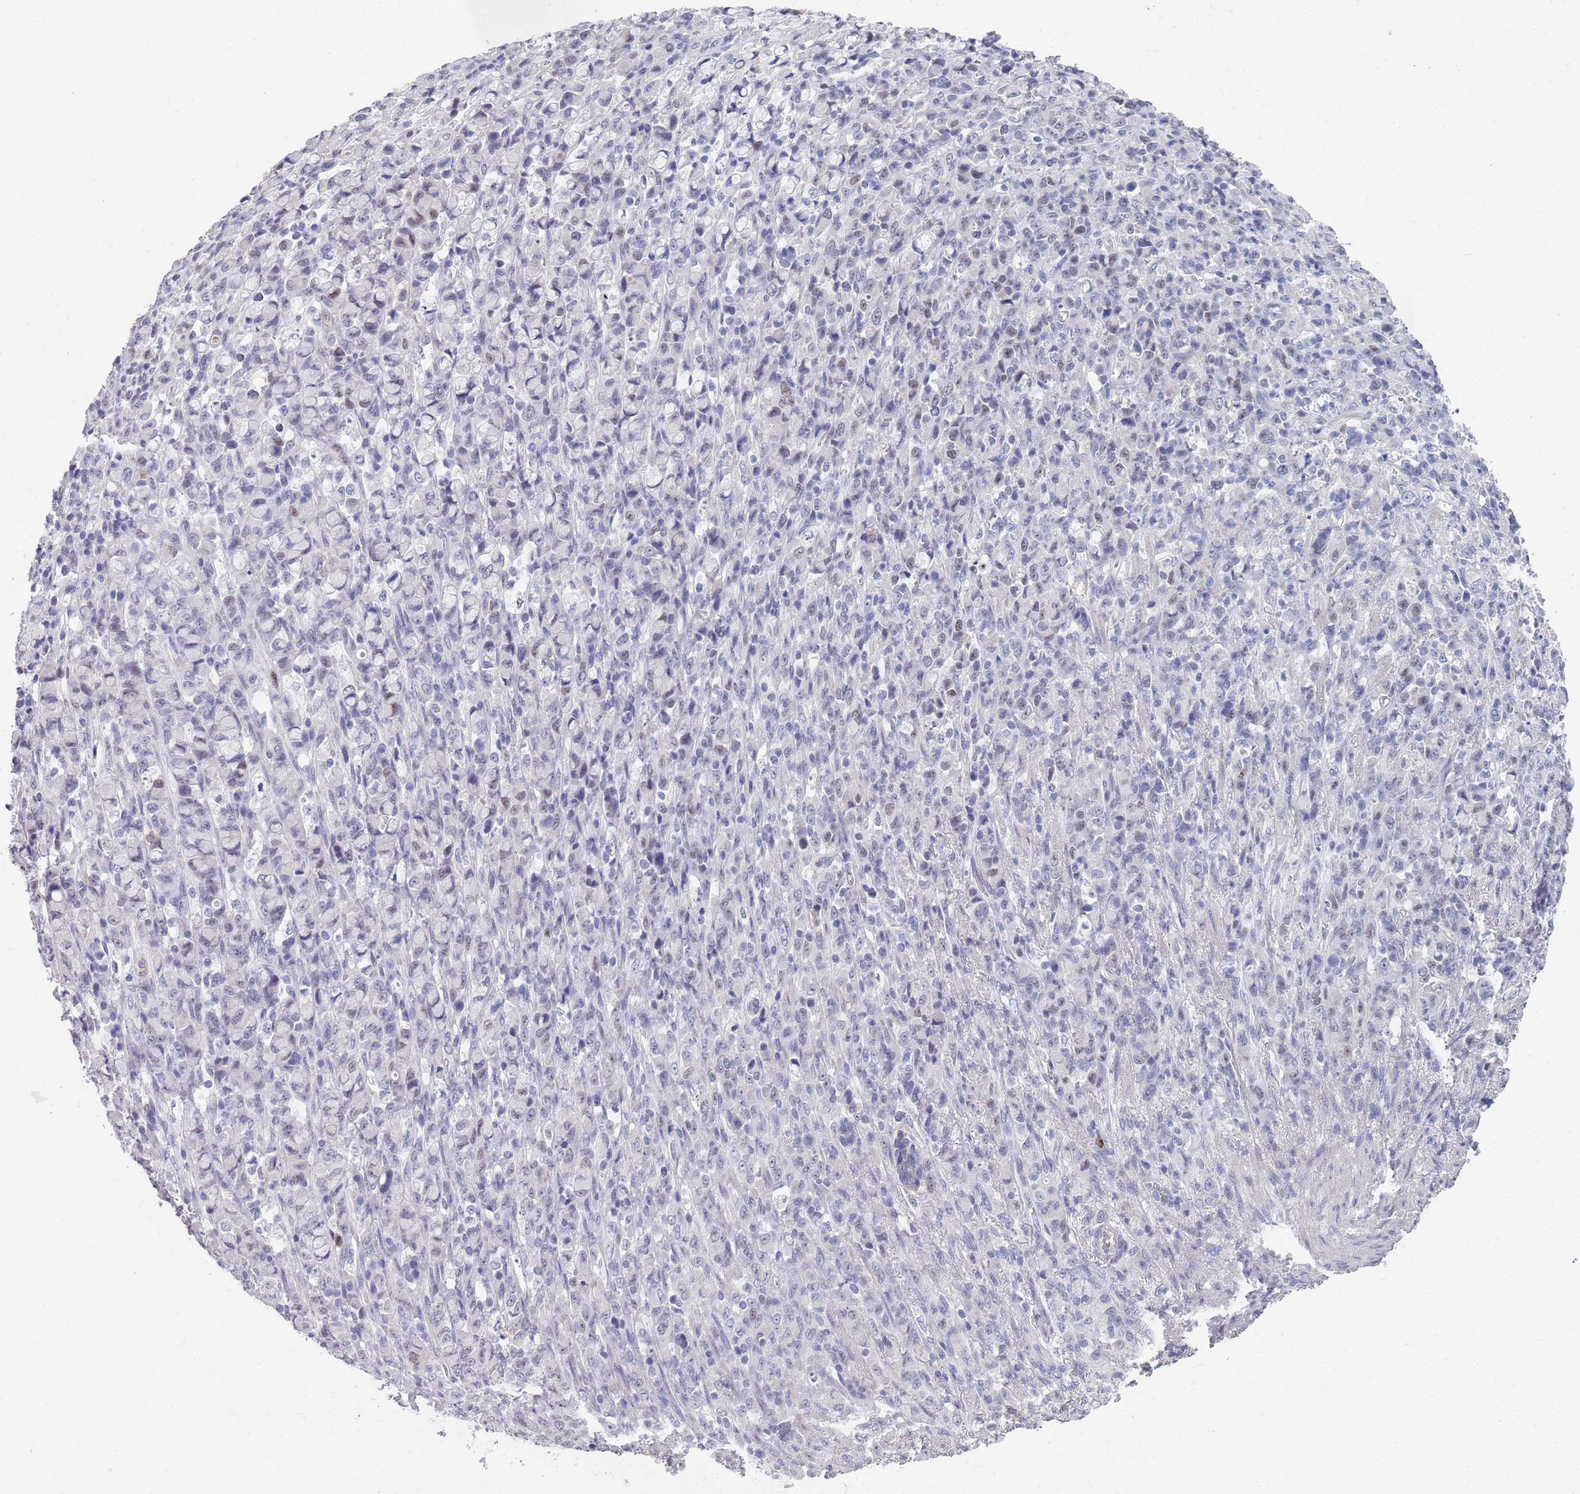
{"staining": {"intensity": "negative", "quantity": "none", "location": "none"}, "tissue": "stomach cancer", "cell_type": "Tumor cells", "image_type": "cancer", "snomed": [{"axis": "morphology", "description": "Normal tissue, NOS"}, {"axis": "morphology", "description": "Adenocarcinoma, NOS"}, {"axis": "topography", "description": "Stomach"}], "caption": "Human stomach adenocarcinoma stained for a protein using immunohistochemistry (IHC) demonstrates no staining in tumor cells.", "gene": "SAMD1", "patient": {"sex": "female", "age": 79}}